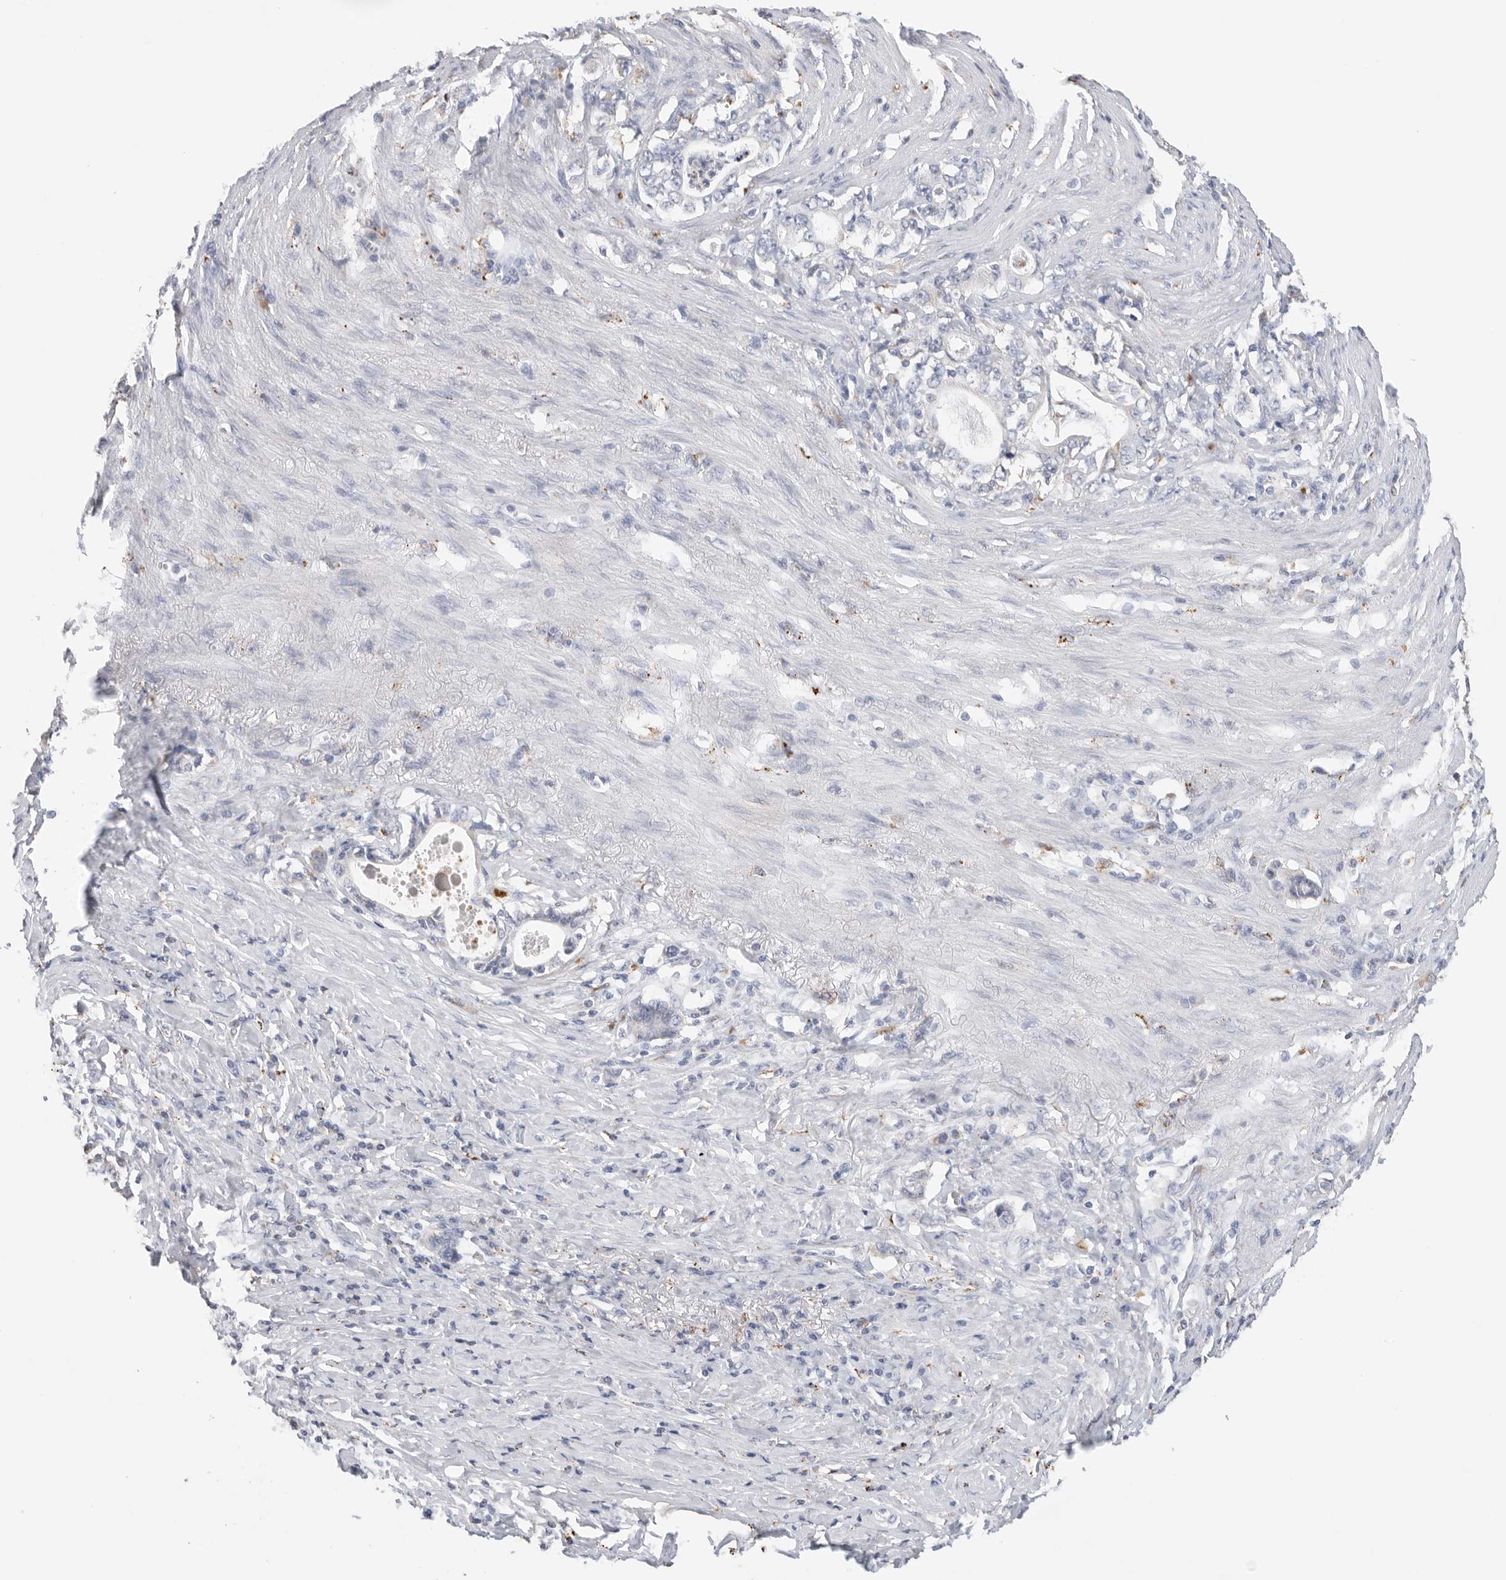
{"staining": {"intensity": "negative", "quantity": "none", "location": "none"}, "tissue": "stomach cancer", "cell_type": "Tumor cells", "image_type": "cancer", "snomed": [{"axis": "morphology", "description": "Adenocarcinoma, NOS"}, {"axis": "topography", "description": "Stomach, lower"}], "caption": "Micrograph shows no significant protein staining in tumor cells of stomach cancer.", "gene": "GGH", "patient": {"sex": "female", "age": 72}}